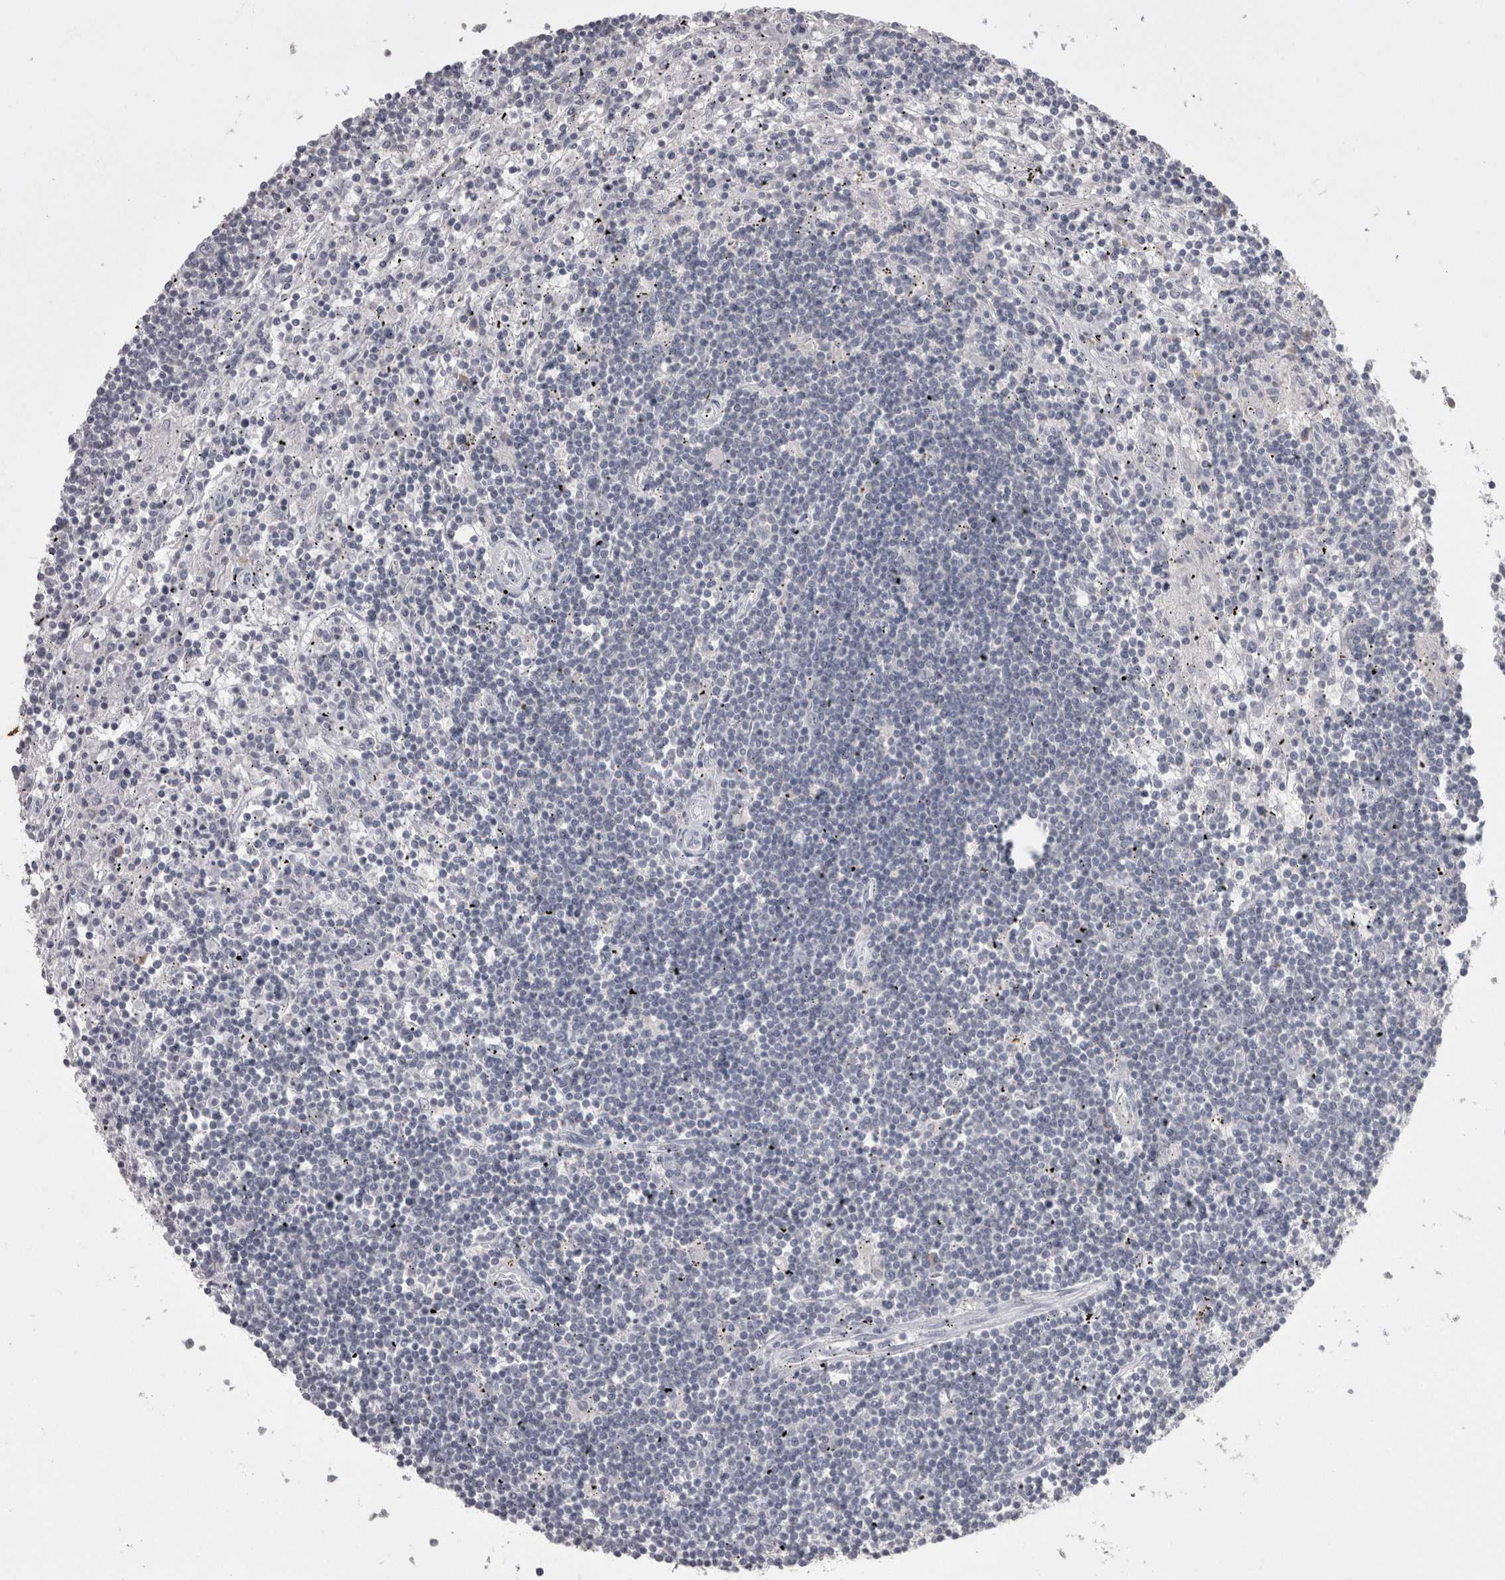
{"staining": {"intensity": "negative", "quantity": "none", "location": "none"}, "tissue": "lymphoma", "cell_type": "Tumor cells", "image_type": "cancer", "snomed": [{"axis": "morphology", "description": "Malignant lymphoma, non-Hodgkin's type, Low grade"}, {"axis": "topography", "description": "Spleen"}], "caption": "IHC of human low-grade malignant lymphoma, non-Hodgkin's type exhibits no expression in tumor cells.", "gene": "LAX1", "patient": {"sex": "male", "age": 76}}